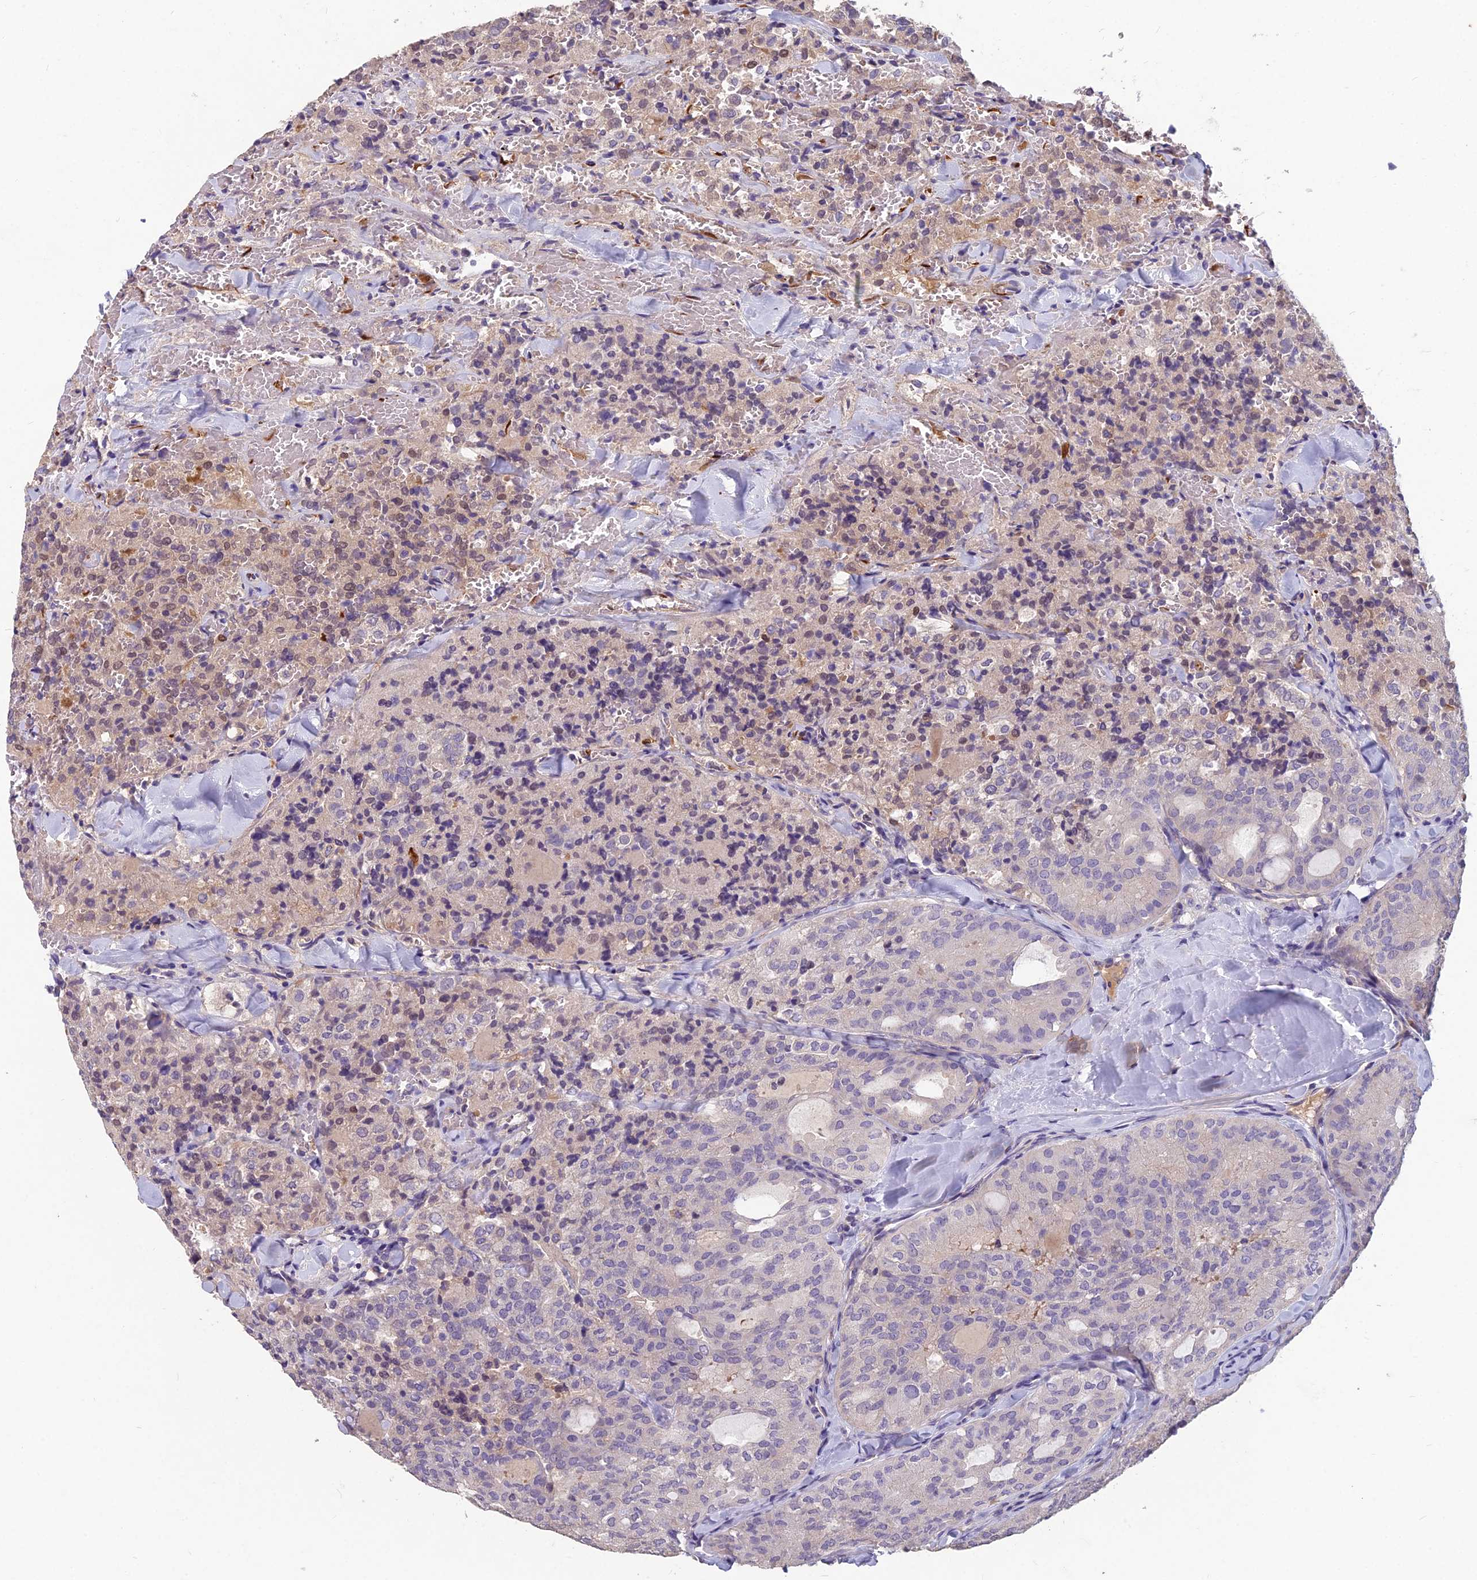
{"staining": {"intensity": "negative", "quantity": "none", "location": "none"}, "tissue": "thyroid cancer", "cell_type": "Tumor cells", "image_type": "cancer", "snomed": [{"axis": "morphology", "description": "Follicular adenoma carcinoma, NOS"}, {"axis": "topography", "description": "Thyroid gland"}], "caption": "The IHC histopathology image has no significant staining in tumor cells of thyroid follicular adenoma carcinoma tissue.", "gene": "CEACAM16", "patient": {"sex": "male", "age": 75}}